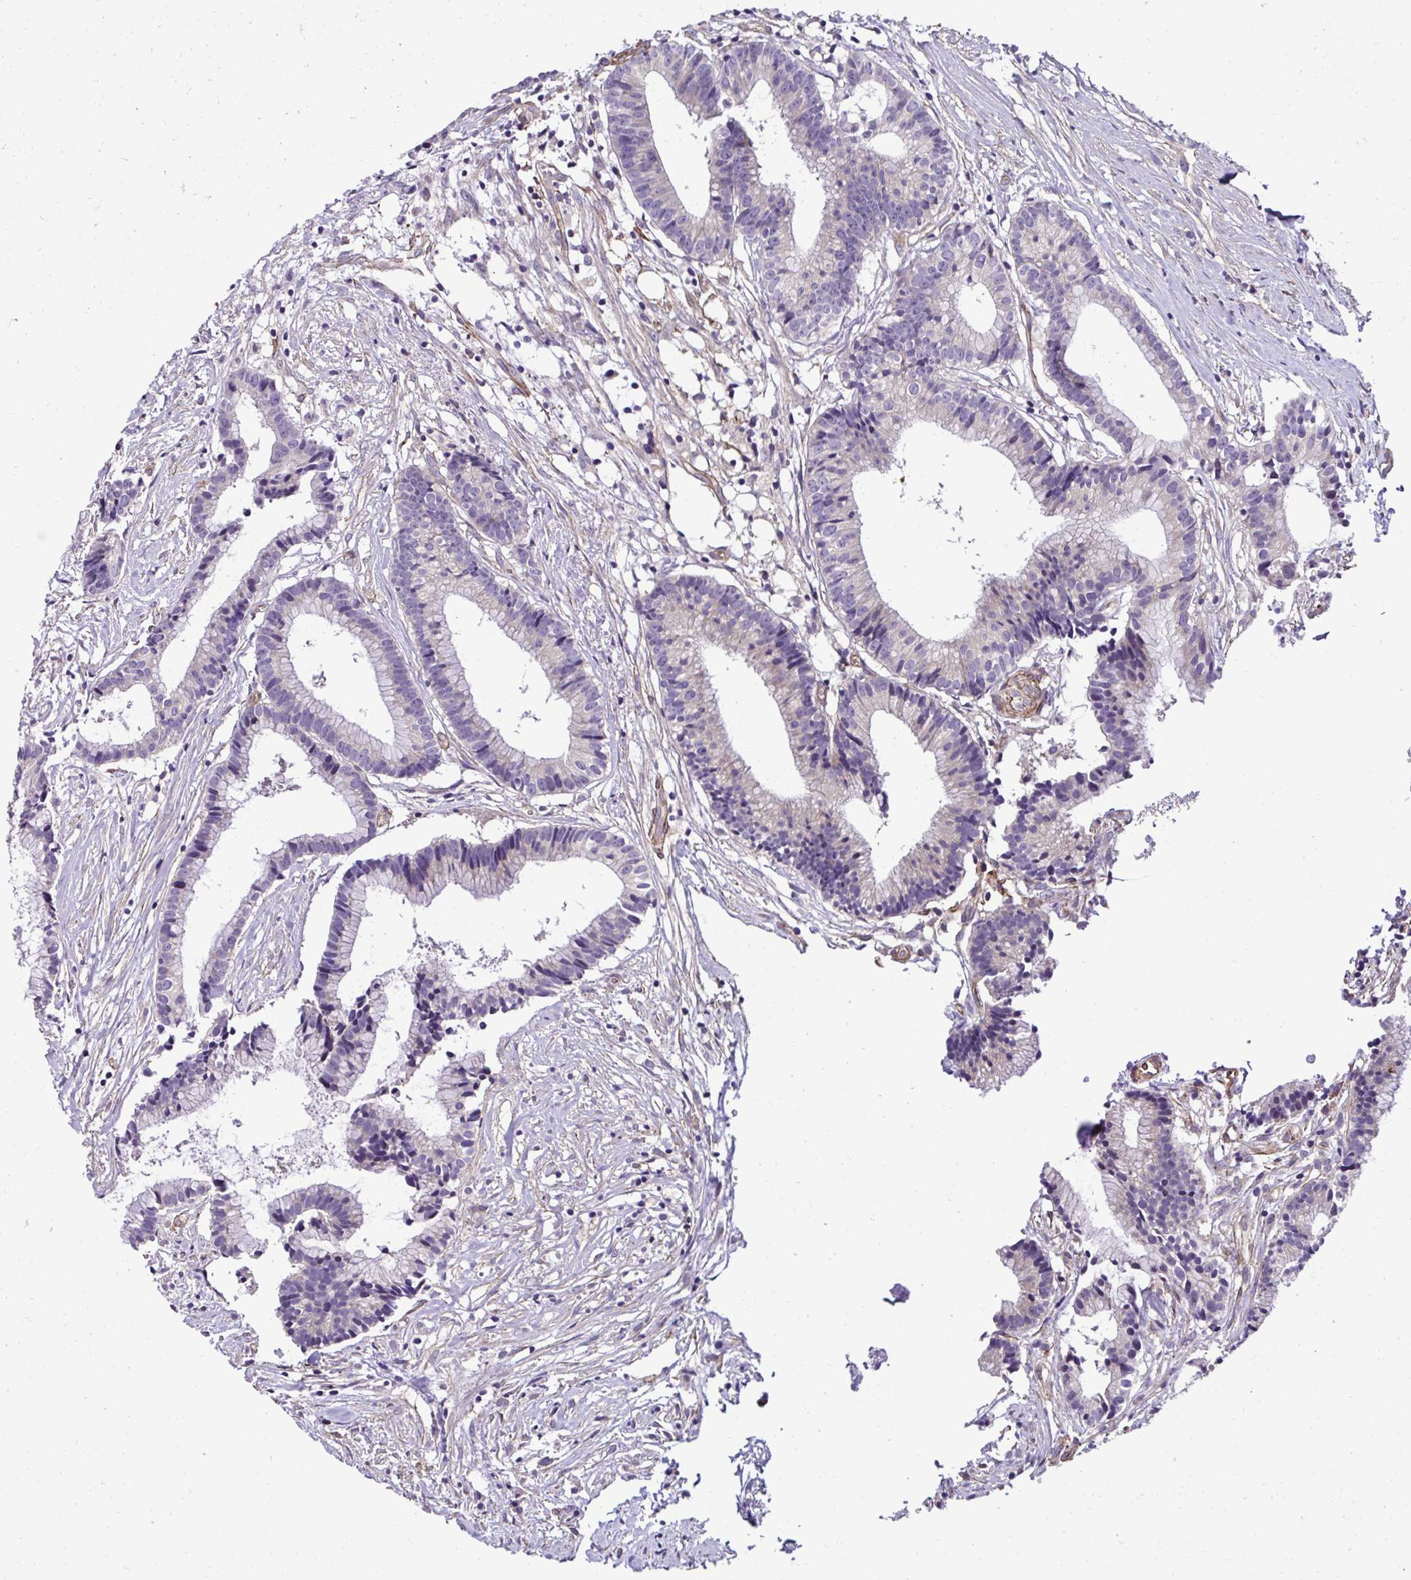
{"staining": {"intensity": "negative", "quantity": "none", "location": "none"}, "tissue": "colorectal cancer", "cell_type": "Tumor cells", "image_type": "cancer", "snomed": [{"axis": "morphology", "description": "Adenocarcinoma, NOS"}, {"axis": "topography", "description": "Colon"}], "caption": "A high-resolution photomicrograph shows immunohistochemistry (IHC) staining of colorectal cancer (adenocarcinoma), which reveals no significant expression in tumor cells.", "gene": "TRIM52", "patient": {"sex": "female", "age": 78}}